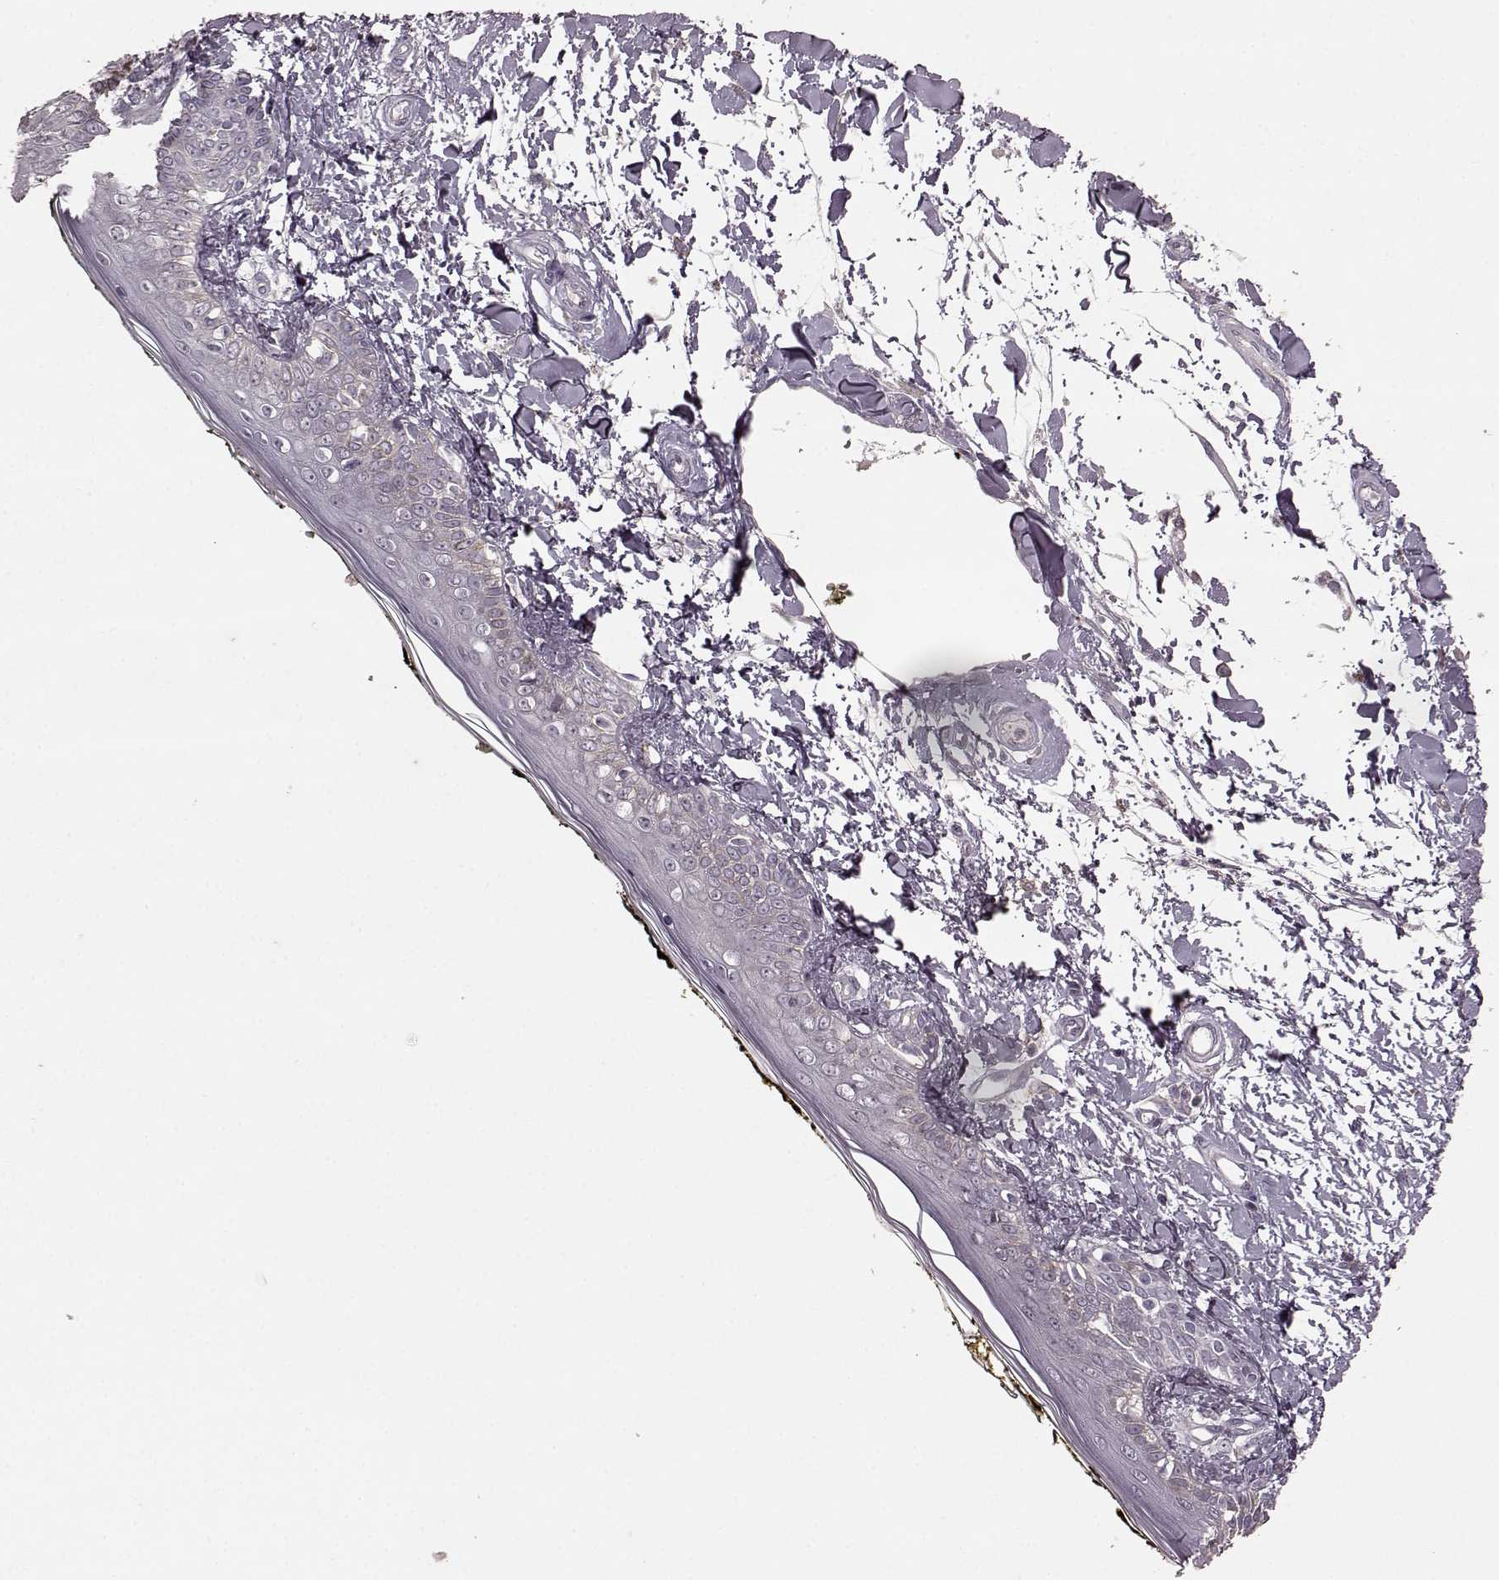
{"staining": {"intensity": "negative", "quantity": "none", "location": "none"}, "tissue": "skin", "cell_type": "Fibroblasts", "image_type": "normal", "snomed": [{"axis": "morphology", "description": "Normal tissue, NOS"}, {"axis": "topography", "description": "Skin"}], "caption": "Immunohistochemistry of normal skin demonstrates no positivity in fibroblasts.", "gene": "PDCD1", "patient": {"sex": "male", "age": 76}}